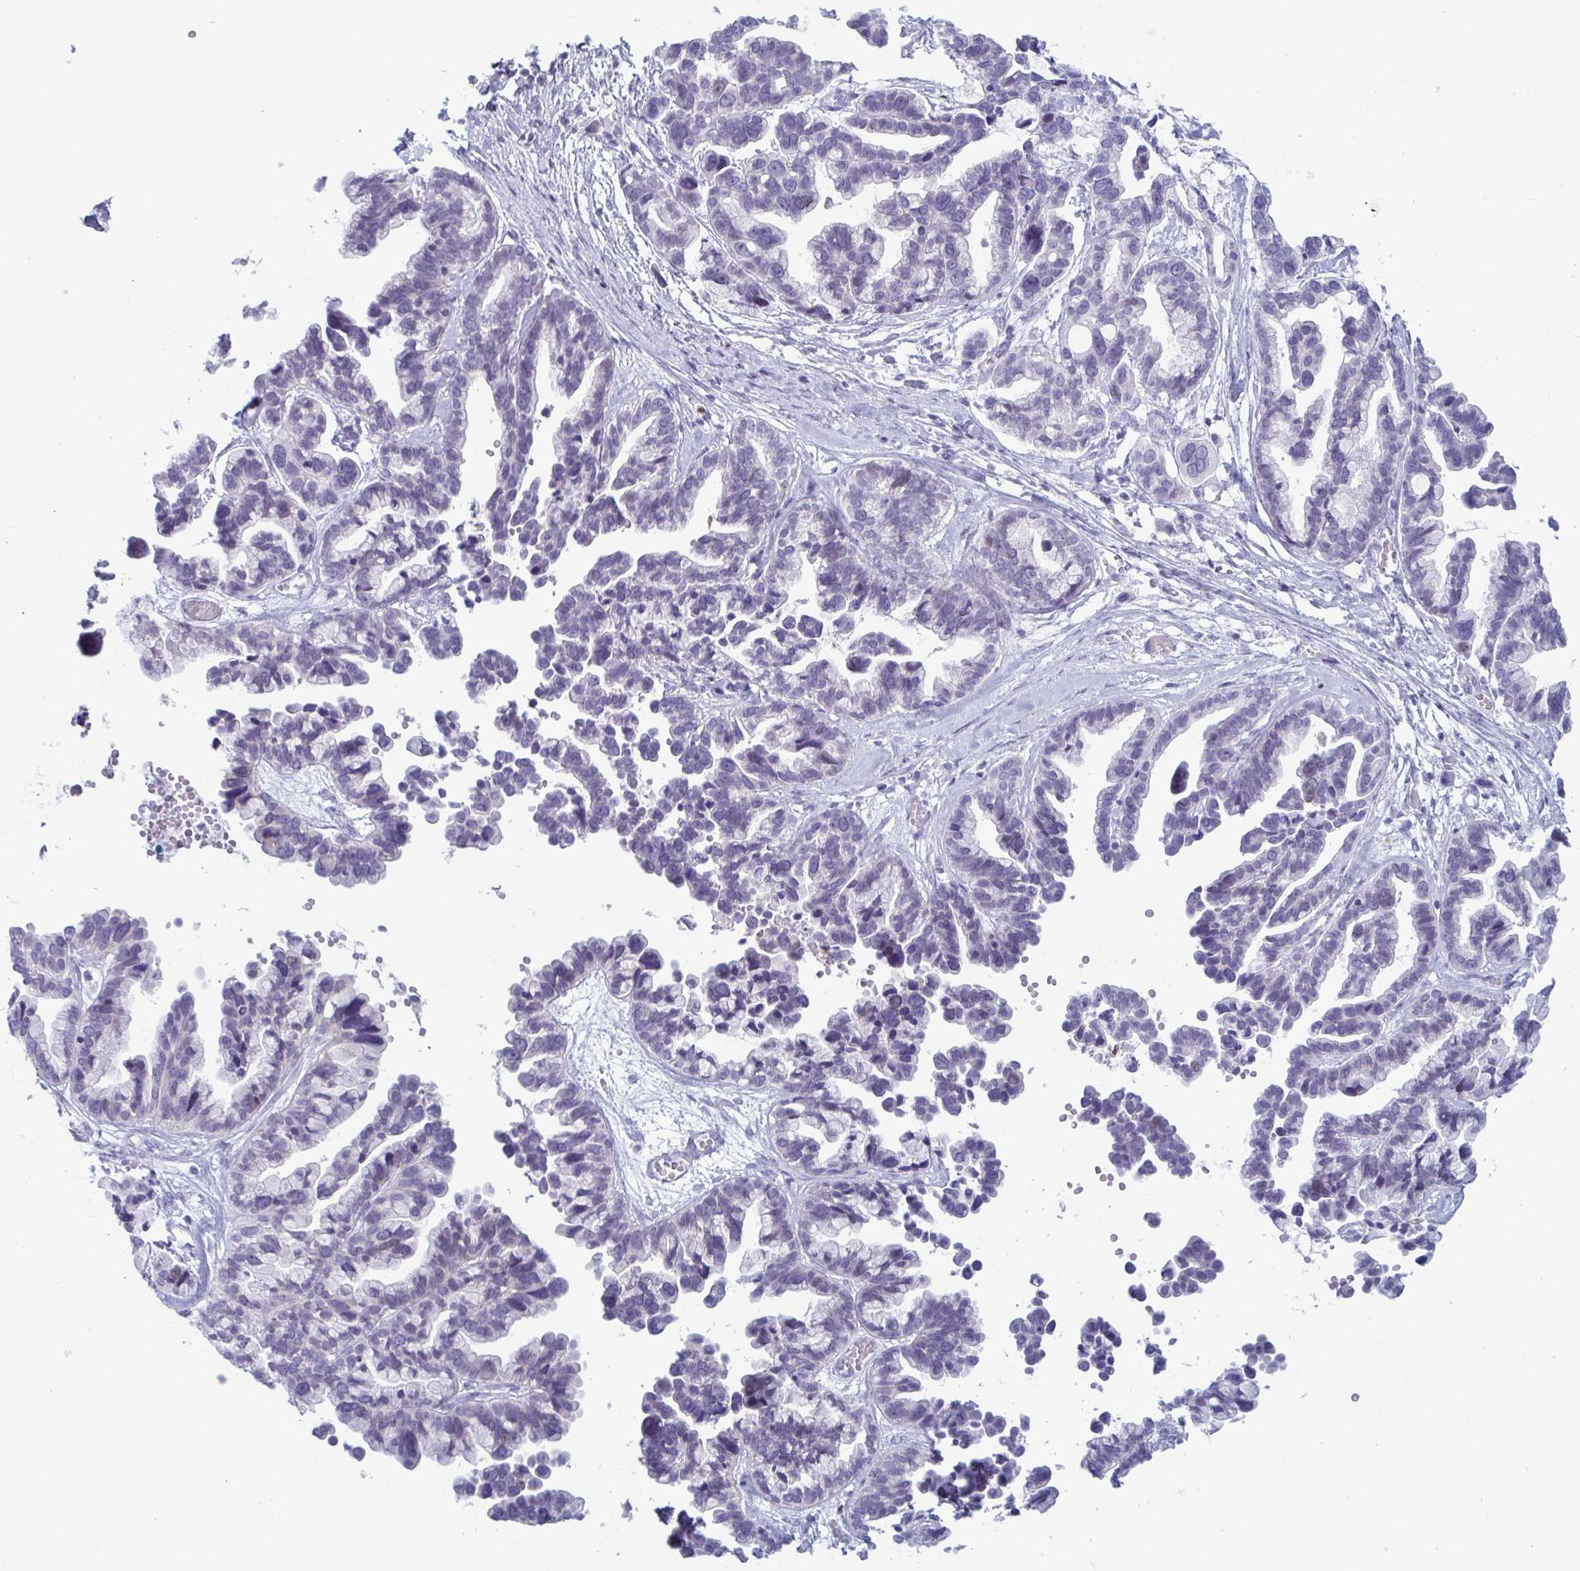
{"staining": {"intensity": "negative", "quantity": "none", "location": "none"}, "tissue": "ovarian cancer", "cell_type": "Tumor cells", "image_type": "cancer", "snomed": [{"axis": "morphology", "description": "Cystadenocarcinoma, serous, NOS"}, {"axis": "topography", "description": "Ovary"}], "caption": "Immunohistochemistry of human ovarian cancer reveals no positivity in tumor cells.", "gene": "CYP4F11", "patient": {"sex": "female", "age": 56}}